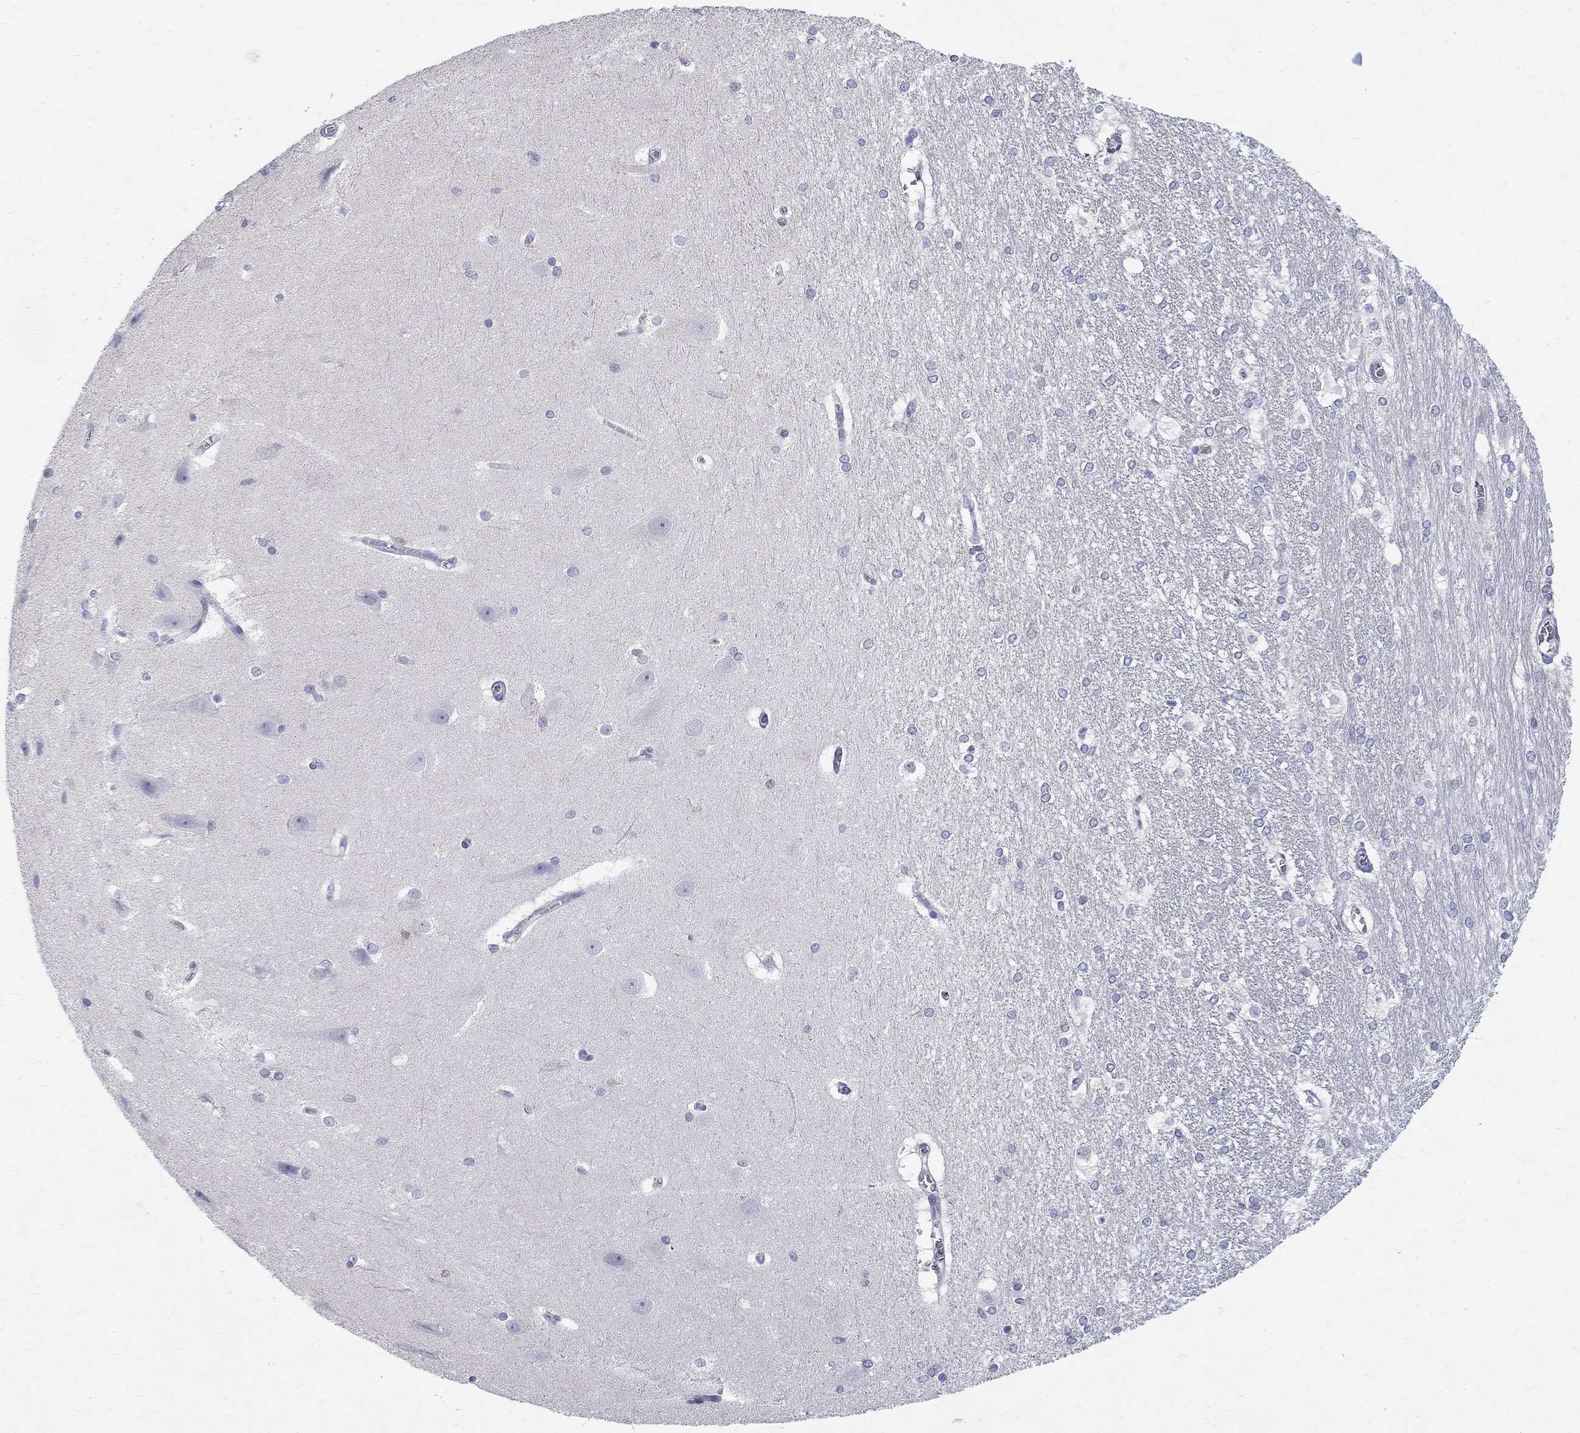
{"staining": {"intensity": "moderate", "quantity": "<25%", "location": "cytoplasmic/membranous"}, "tissue": "hippocampus", "cell_type": "Glial cells", "image_type": "normal", "snomed": [{"axis": "morphology", "description": "Normal tissue, NOS"}, {"axis": "topography", "description": "Cerebral cortex"}, {"axis": "topography", "description": "Hippocampus"}], "caption": "This photomicrograph exhibits immunohistochemistry staining of unremarkable hippocampus, with low moderate cytoplasmic/membranous expression in approximately <25% of glial cells.", "gene": "AGER", "patient": {"sex": "female", "age": 19}}